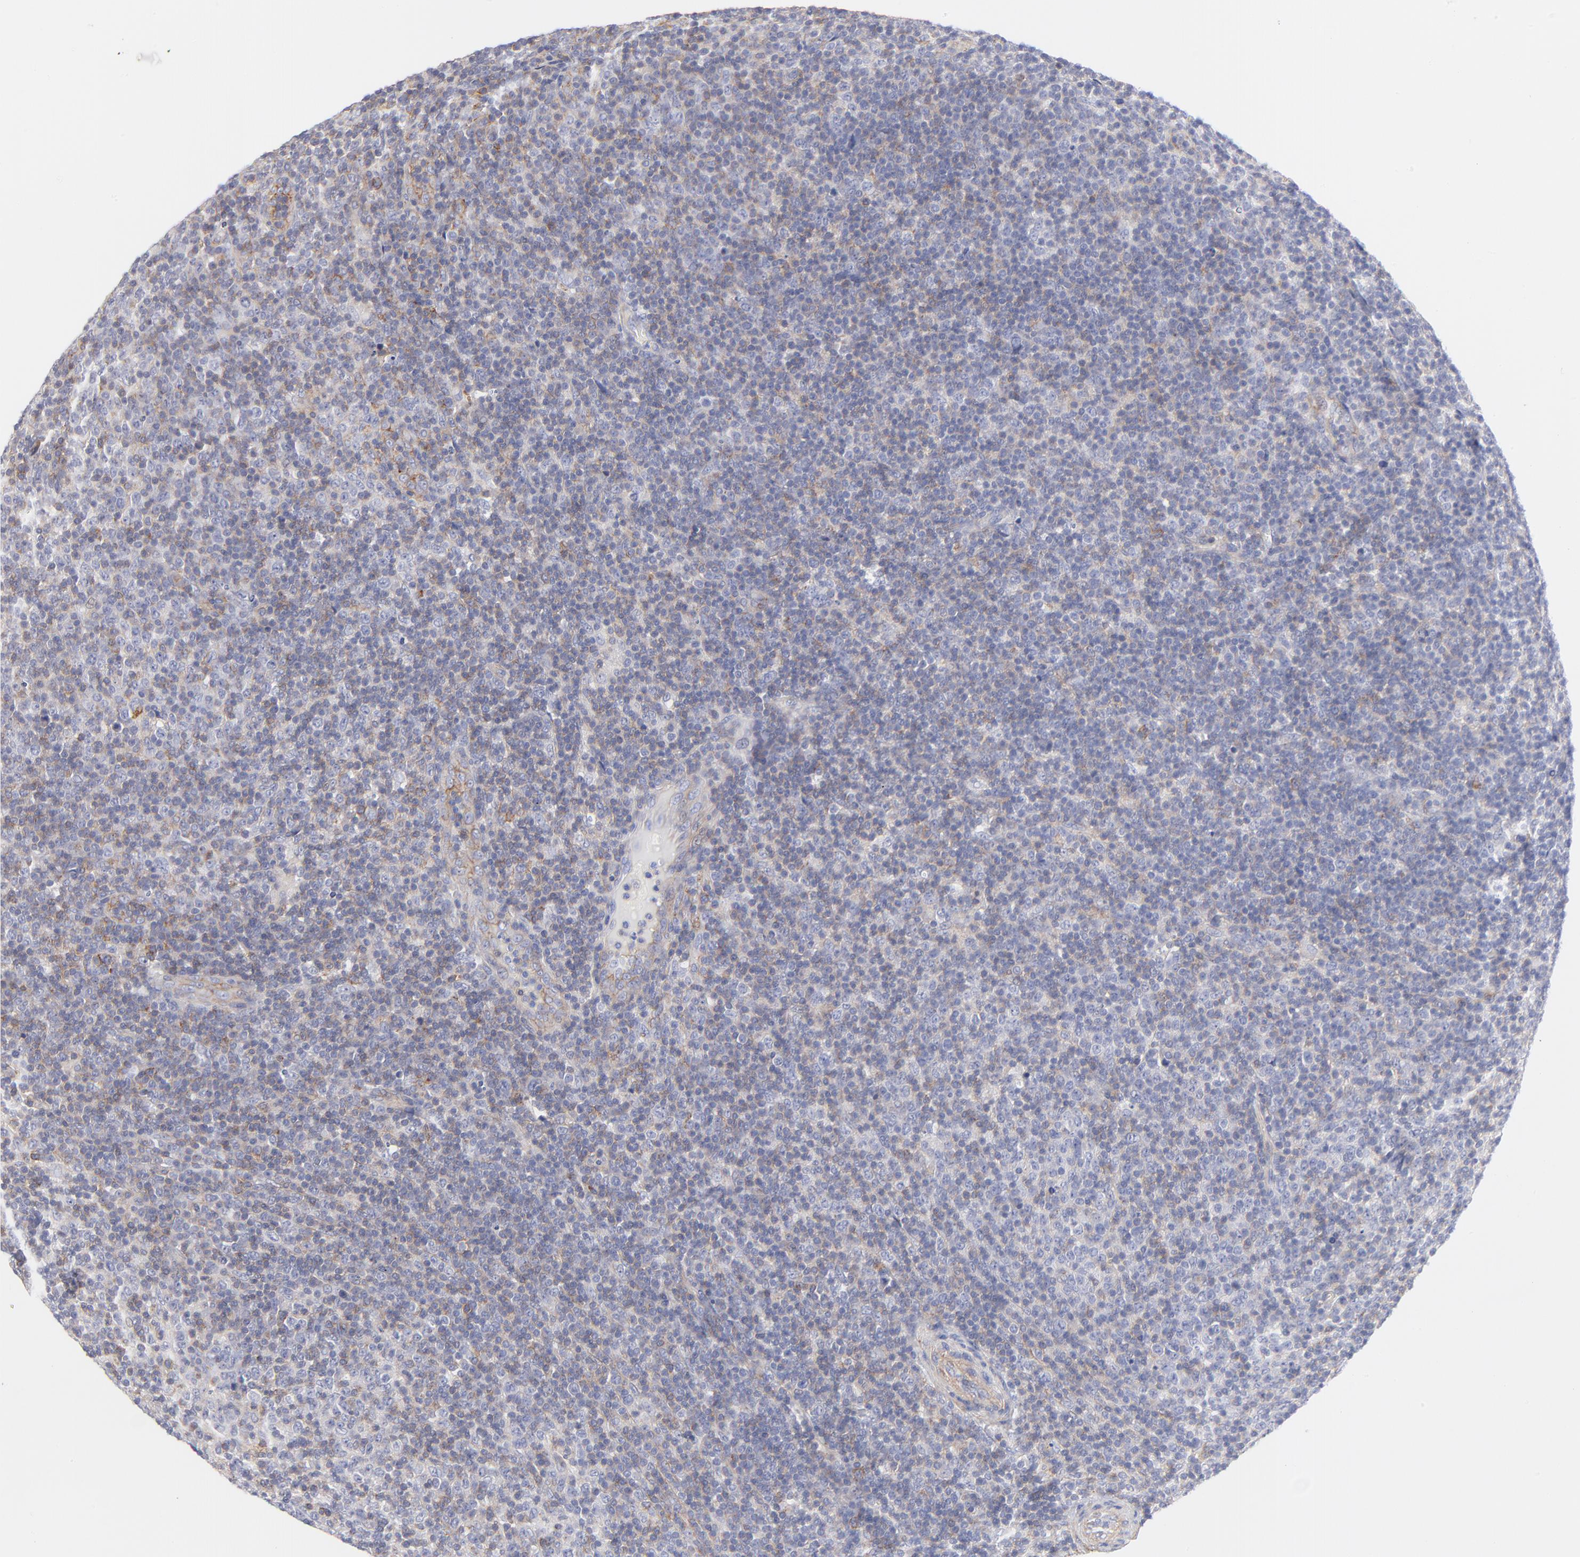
{"staining": {"intensity": "weak", "quantity": "25%-75%", "location": "cytoplasmic/membranous"}, "tissue": "lymphoma", "cell_type": "Tumor cells", "image_type": "cancer", "snomed": [{"axis": "morphology", "description": "Malignant lymphoma, non-Hodgkin's type, Low grade"}, {"axis": "topography", "description": "Lymph node"}], "caption": "Protein analysis of lymphoma tissue exhibits weak cytoplasmic/membranous staining in approximately 25%-75% of tumor cells.", "gene": "ACTA2", "patient": {"sex": "male", "age": 70}}